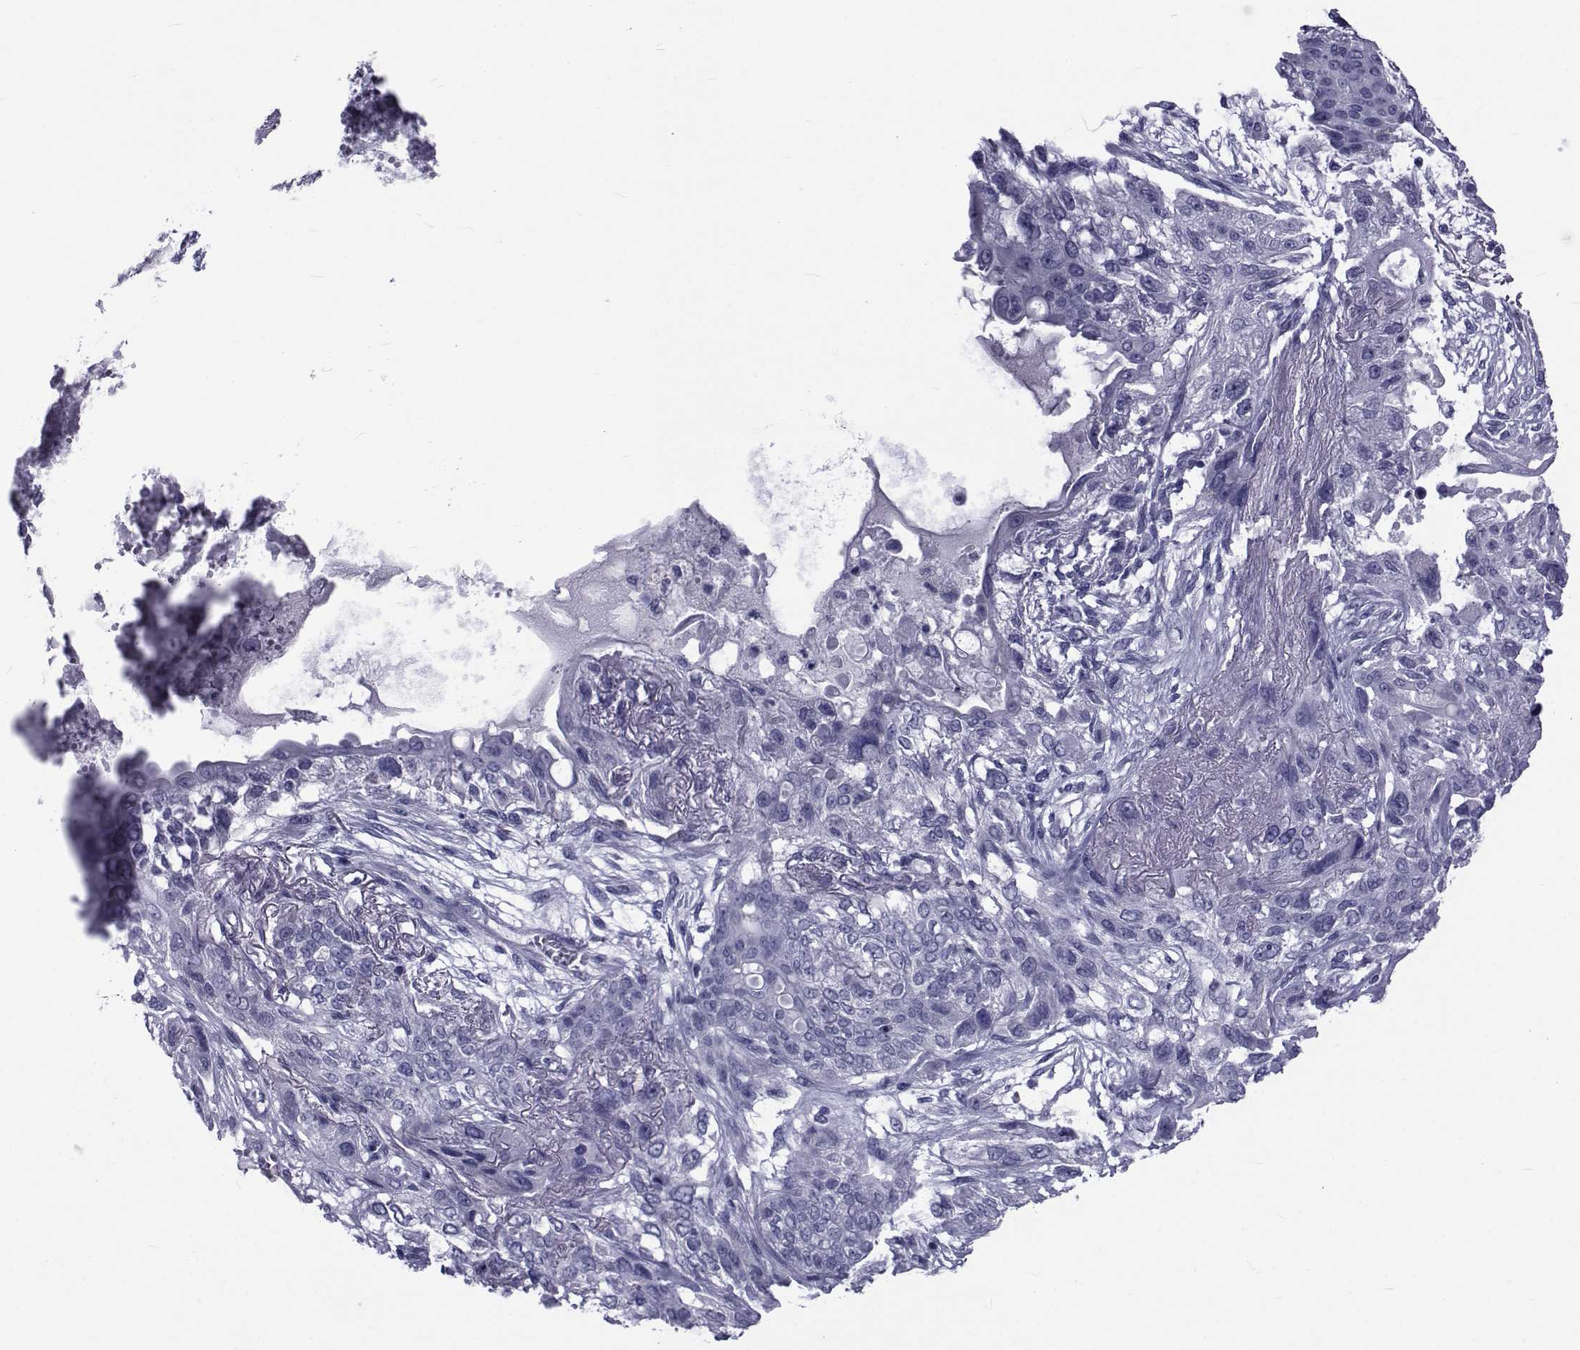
{"staining": {"intensity": "negative", "quantity": "none", "location": "none"}, "tissue": "lung cancer", "cell_type": "Tumor cells", "image_type": "cancer", "snomed": [{"axis": "morphology", "description": "Squamous cell carcinoma, NOS"}, {"axis": "topography", "description": "Lung"}], "caption": "Photomicrograph shows no significant protein expression in tumor cells of lung squamous cell carcinoma. (IHC, brightfield microscopy, high magnification).", "gene": "GKAP1", "patient": {"sex": "female", "age": 70}}